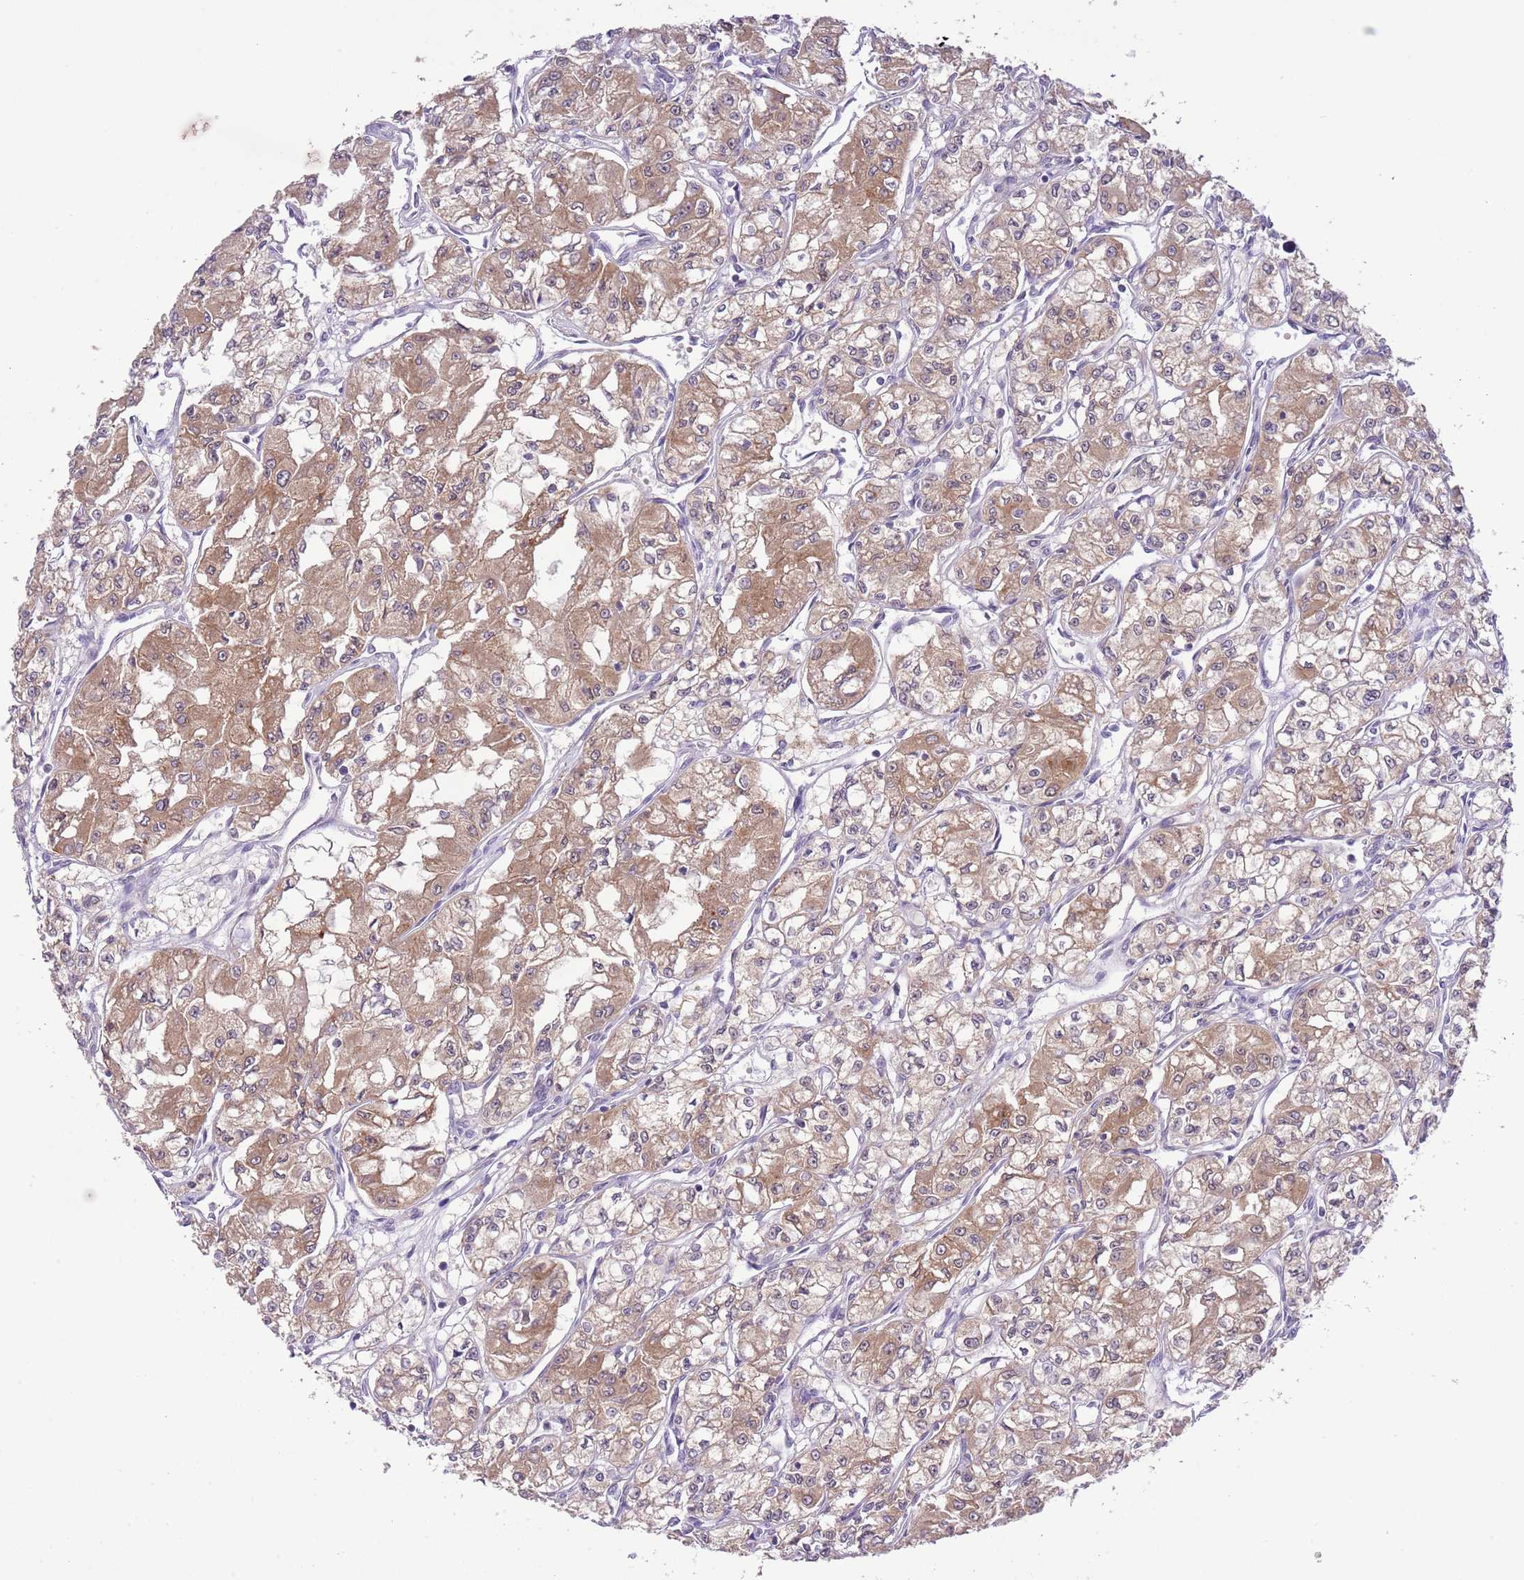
{"staining": {"intensity": "moderate", "quantity": ">75%", "location": "cytoplasmic/membranous"}, "tissue": "renal cancer", "cell_type": "Tumor cells", "image_type": "cancer", "snomed": [{"axis": "morphology", "description": "Adenocarcinoma, NOS"}, {"axis": "topography", "description": "Kidney"}], "caption": "Moderate cytoplasmic/membranous staining for a protein is present in approximately >75% of tumor cells of renal cancer (adenocarcinoma) using immunohistochemistry (IHC).", "gene": "GALK2", "patient": {"sex": "male", "age": 59}}